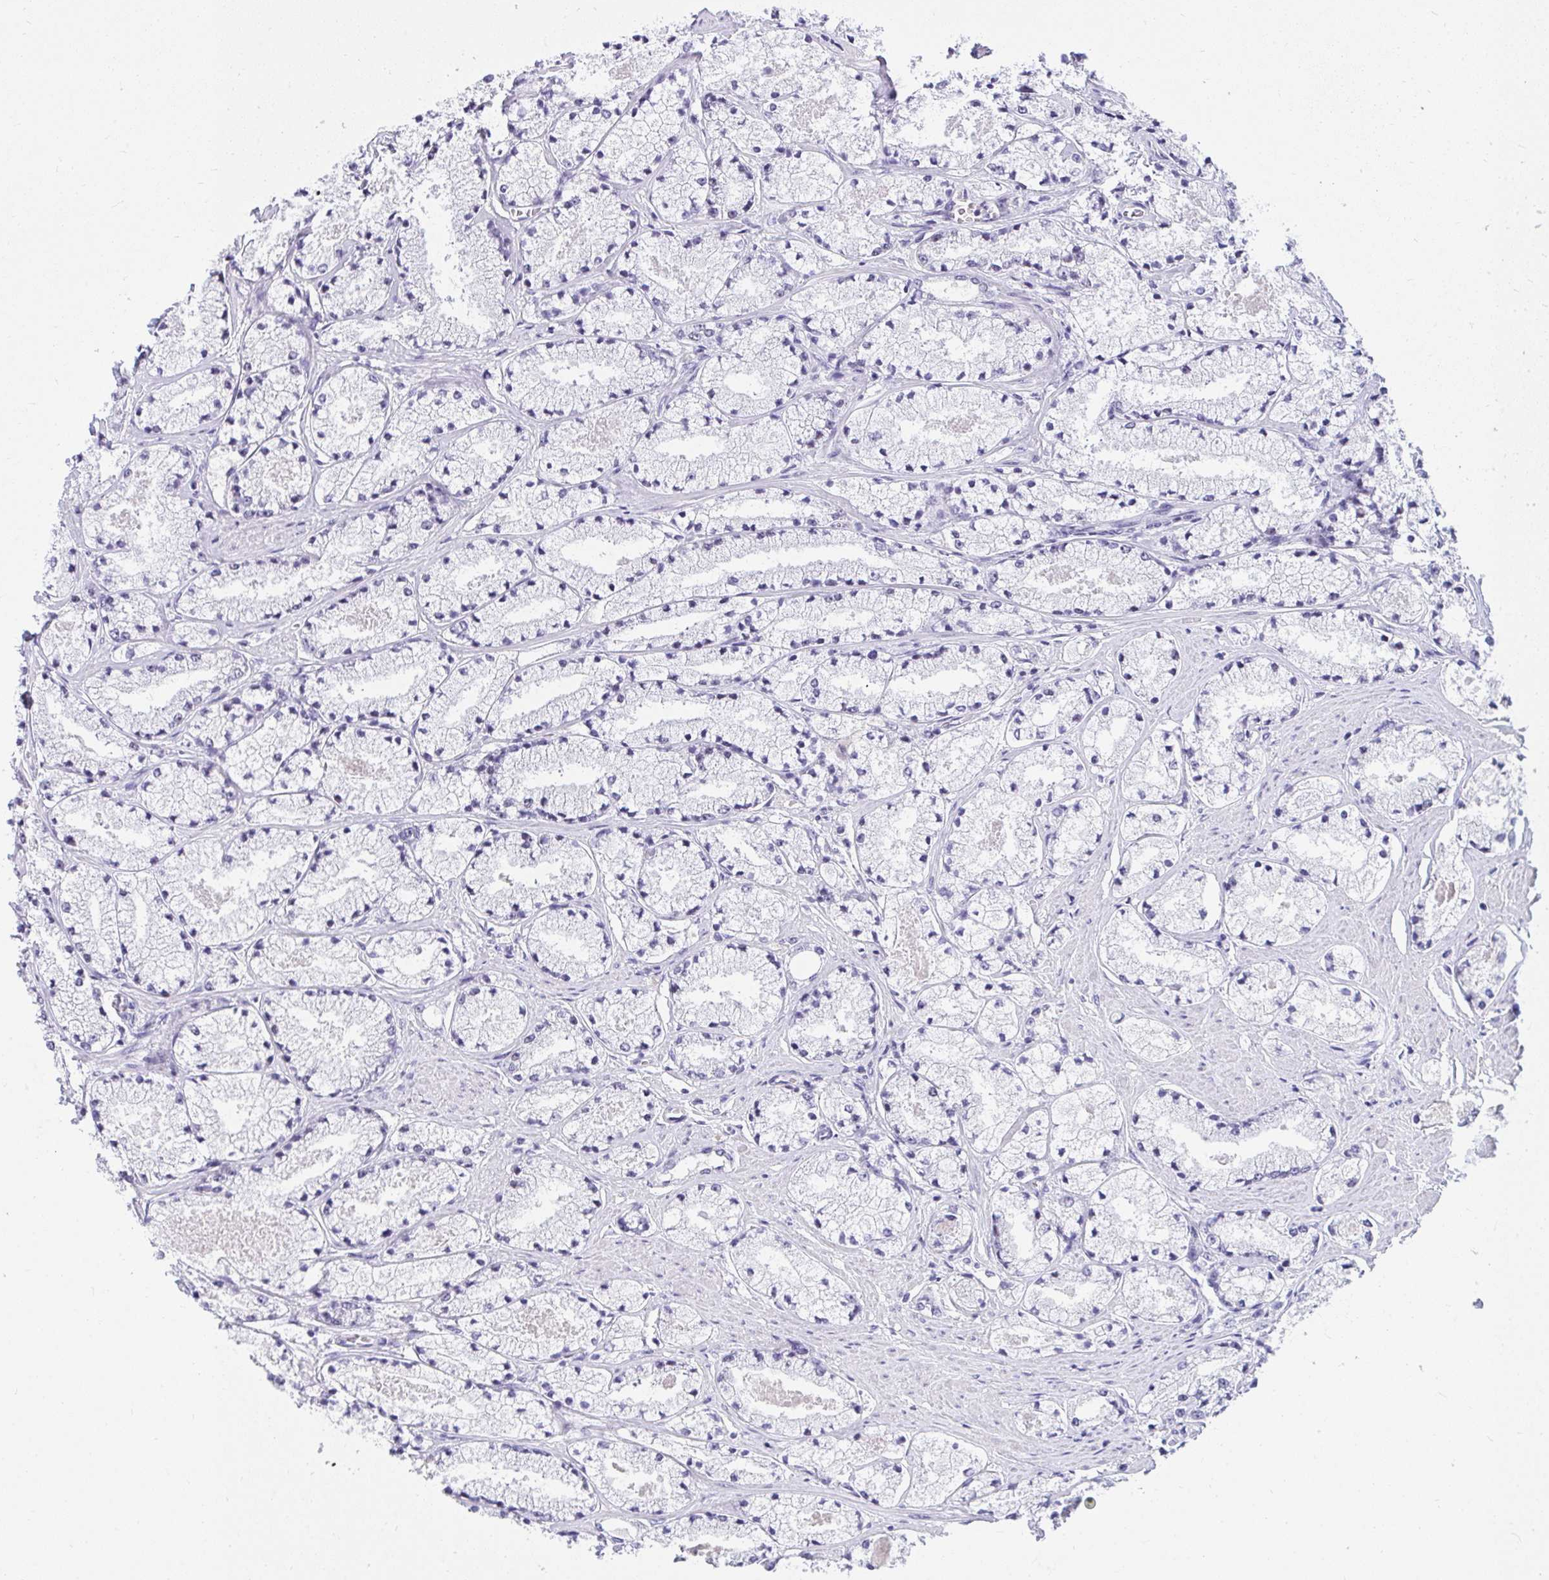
{"staining": {"intensity": "negative", "quantity": "none", "location": "none"}, "tissue": "prostate cancer", "cell_type": "Tumor cells", "image_type": "cancer", "snomed": [{"axis": "morphology", "description": "Adenocarcinoma, High grade"}, {"axis": "topography", "description": "Prostate"}], "caption": "Immunohistochemistry image of neoplastic tissue: human prostate cancer (high-grade adenocarcinoma) stained with DAB reveals no significant protein expression in tumor cells.", "gene": "OR5F1", "patient": {"sex": "male", "age": 63}}